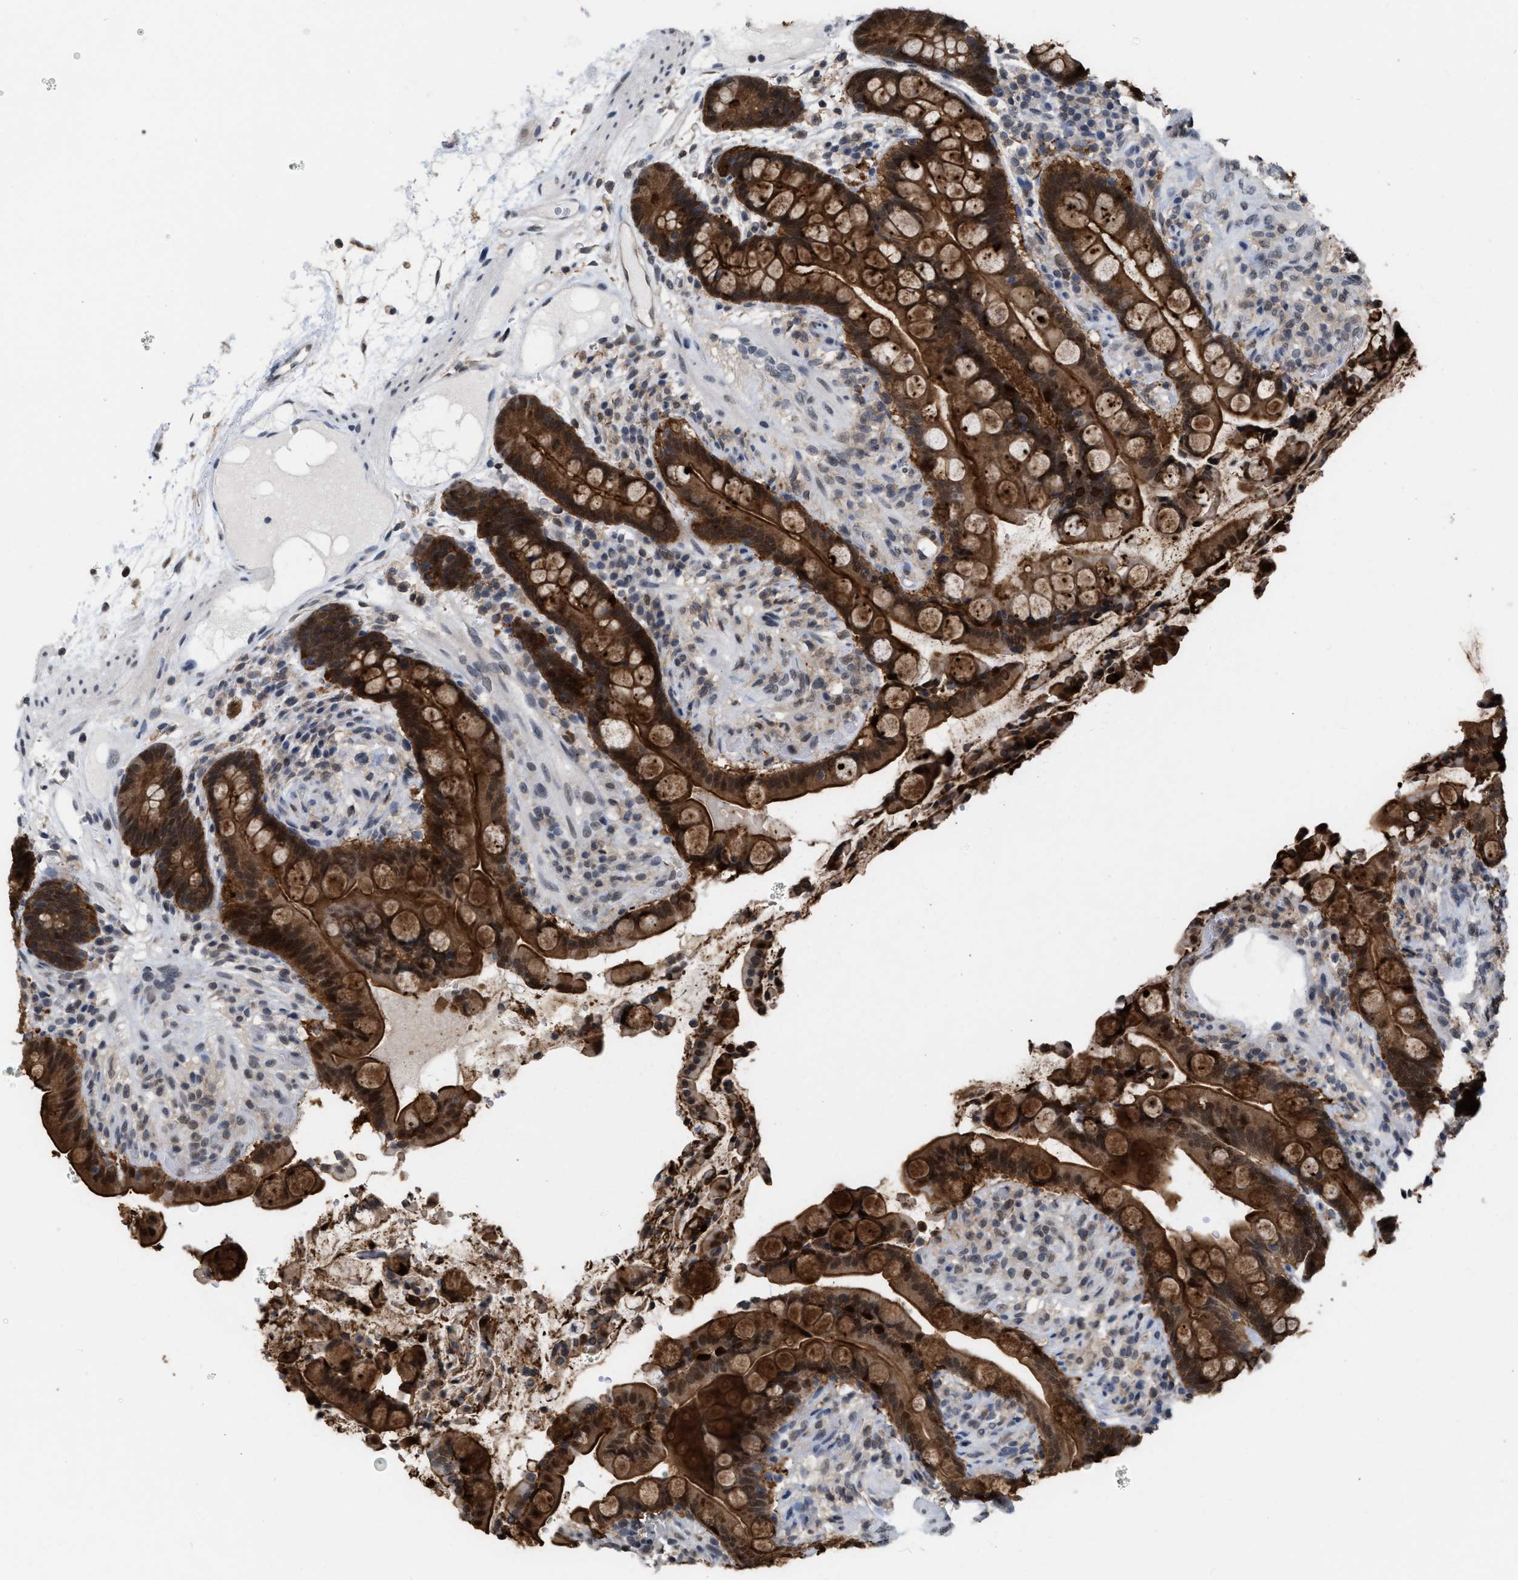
{"staining": {"intensity": "moderate", "quantity": ">75%", "location": "nuclear"}, "tissue": "colon", "cell_type": "Endothelial cells", "image_type": "normal", "snomed": [{"axis": "morphology", "description": "Normal tissue, NOS"}, {"axis": "topography", "description": "Colon"}], "caption": "Immunohistochemical staining of benign colon displays medium levels of moderate nuclear staining in approximately >75% of endothelial cells.", "gene": "BAIAP2L1", "patient": {"sex": "male", "age": 73}}